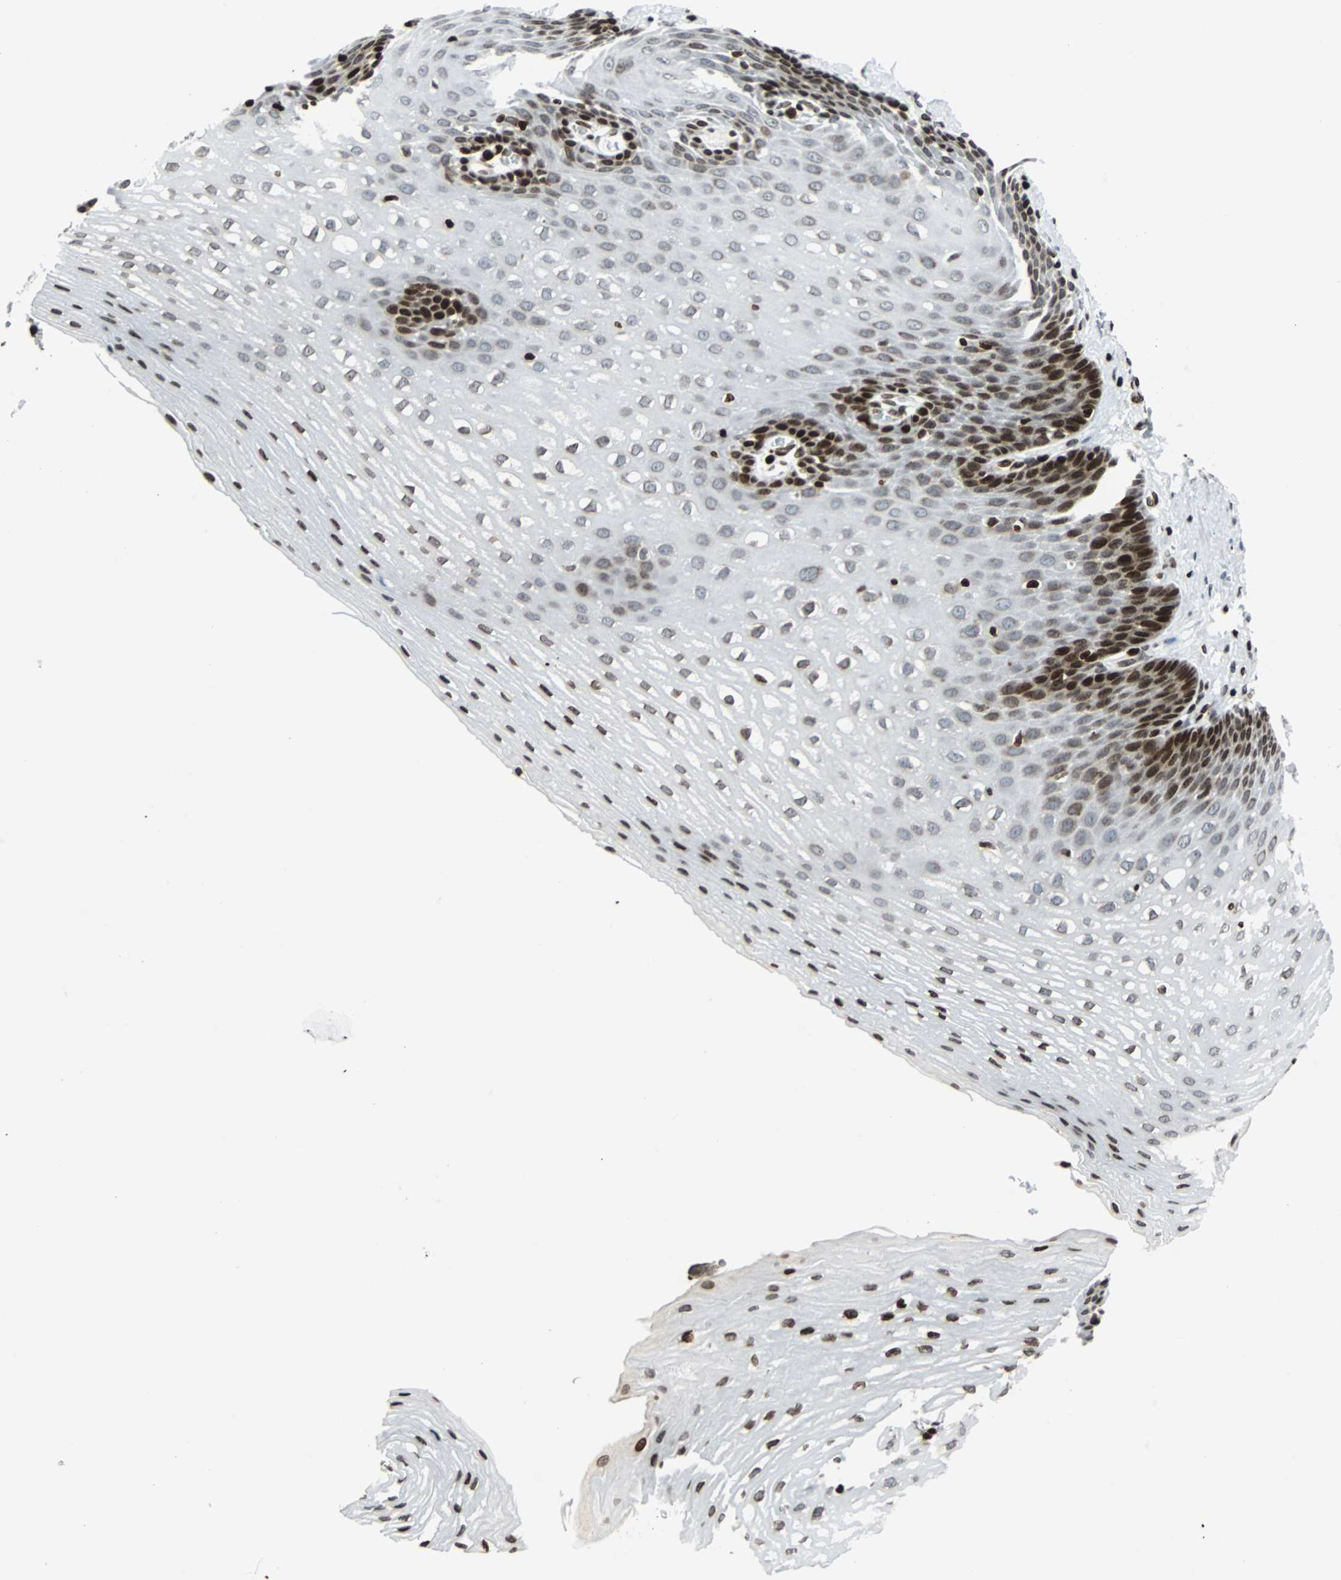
{"staining": {"intensity": "strong", "quantity": "25%-75%", "location": "nuclear"}, "tissue": "esophagus", "cell_type": "Squamous epithelial cells", "image_type": "normal", "snomed": [{"axis": "morphology", "description": "Normal tissue, NOS"}, {"axis": "topography", "description": "Esophagus"}], "caption": "This micrograph exhibits immunohistochemistry staining of unremarkable esophagus, with high strong nuclear expression in approximately 25%-75% of squamous epithelial cells.", "gene": "ZNF131", "patient": {"sex": "male", "age": 48}}